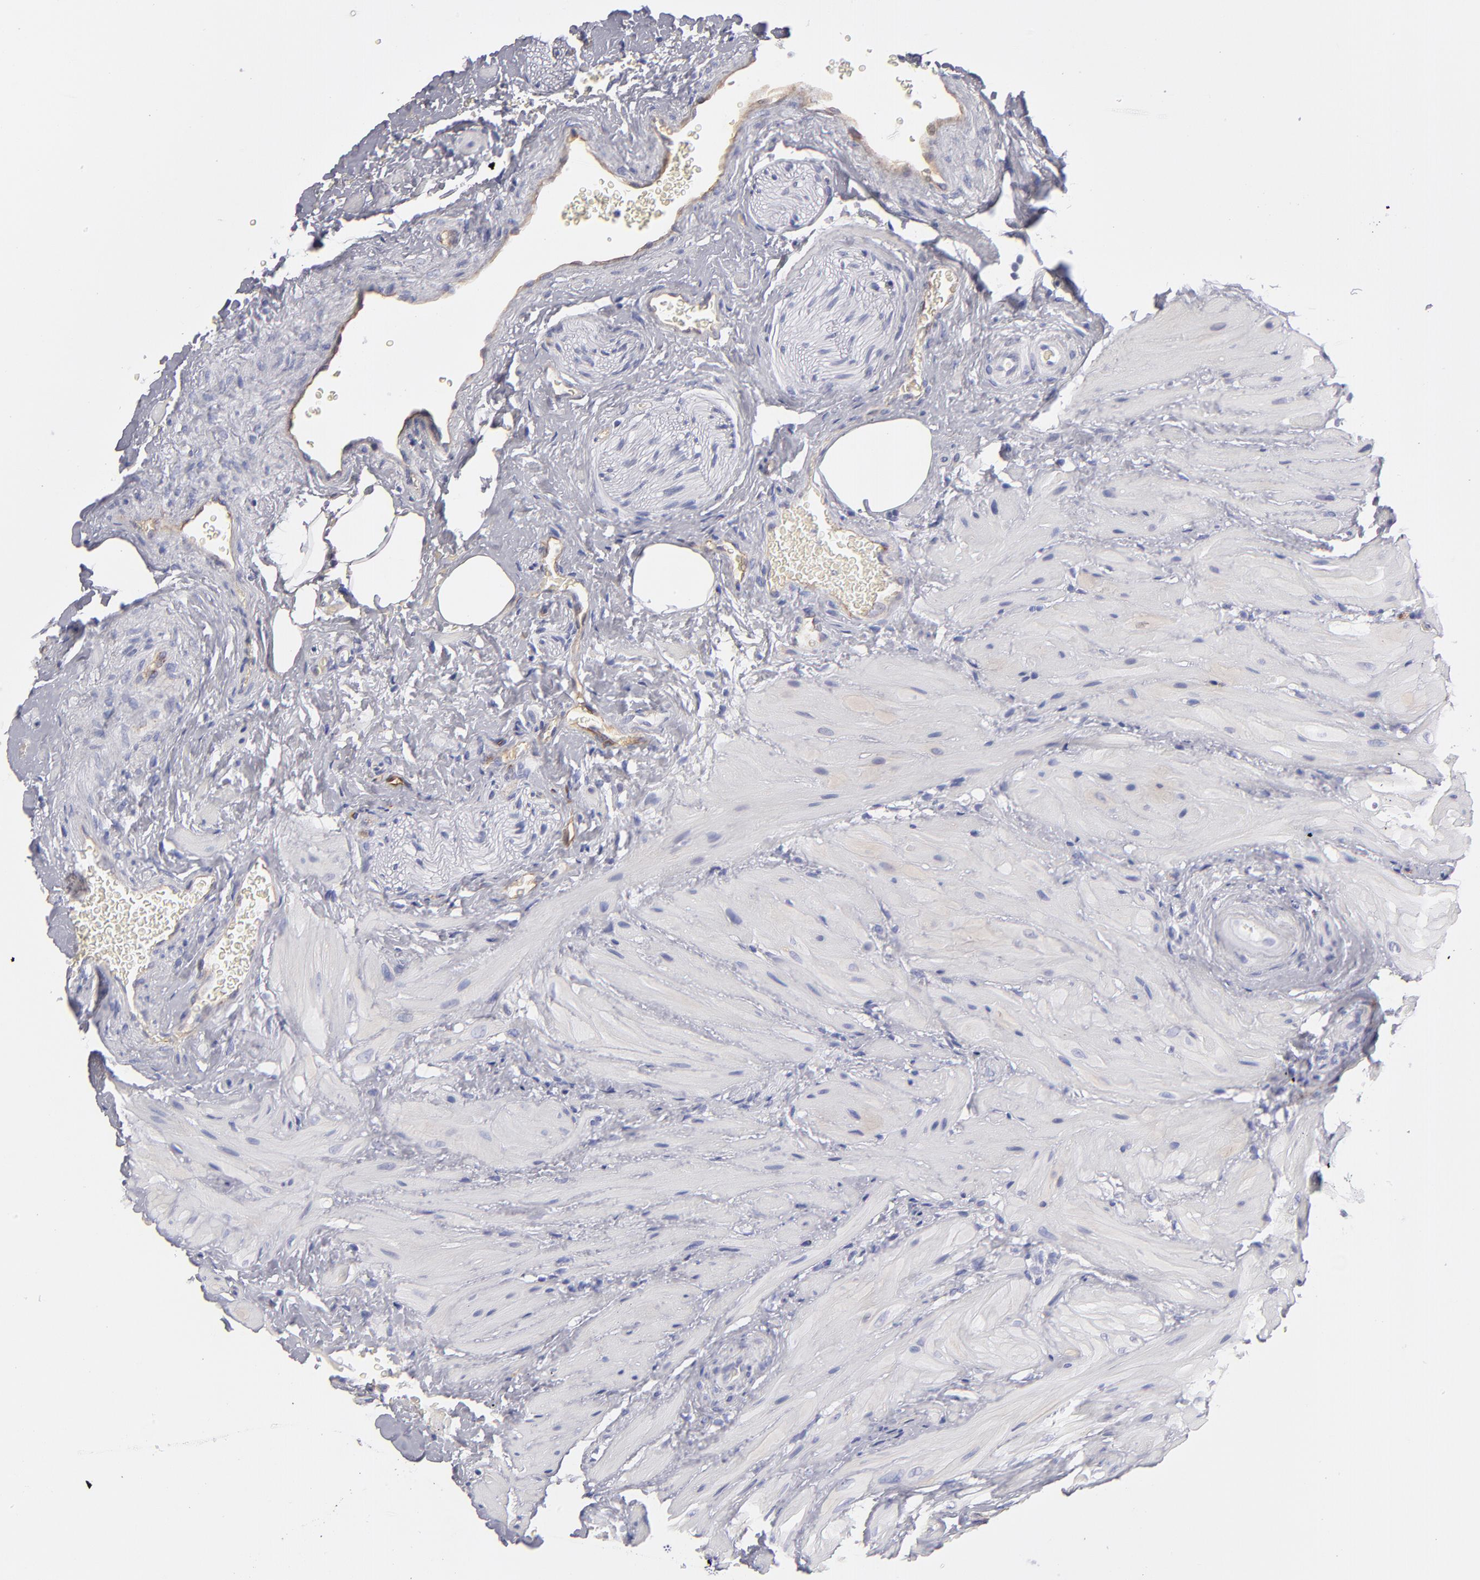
{"staining": {"intensity": "negative", "quantity": "none", "location": "none"}, "tissue": "seminal vesicle", "cell_type": "Glandular cells", "image_type": "normal", "snomed": [{"axis": "morphology", "description": "Normal tissue, NOS"}, {"axis": "topography", "description": "Seminal veicle"}], "caption": "The immunohistochemistry (IHC) micrograph has no significant expression in glandular cells of seminal vesicle.", "gene": "PLVAP", "patient": {"sex": "male", "age": 69}}